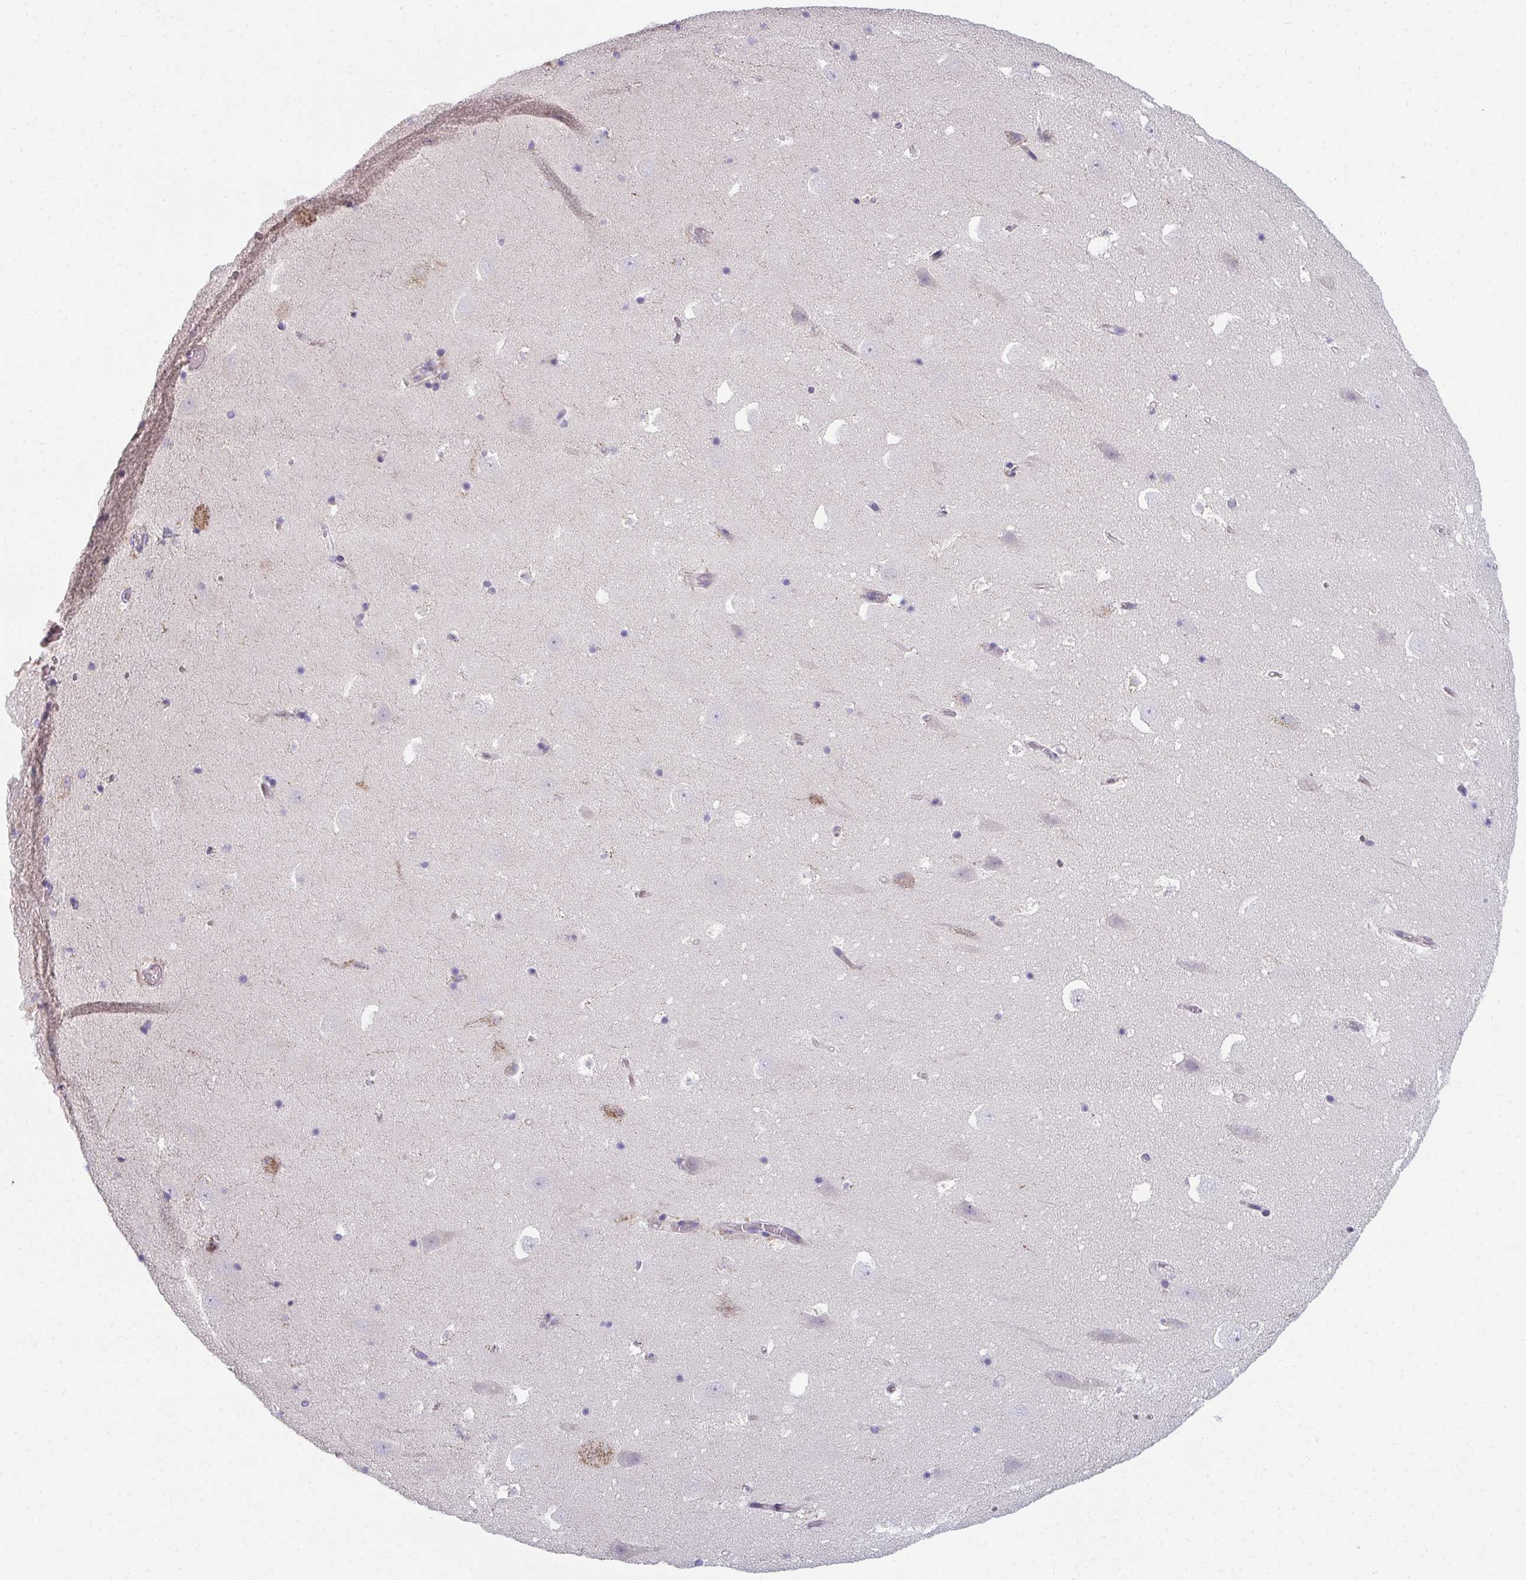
{"staining": {"intensity": "moderate", "quantity": "<25%", "location": "cytoplasmic/membranous"}, "tissue": "hippocampus", "cell_type": "Glial cells", "image_type": "normal", "snomed": [{"axis": "morphology", "description": "Normal tissue, NOS"}, {"axis": "topography", "description": "Hippocampus"}], "caption": "Immunohistochemical staining of benign human hippocampus demonstrates low levels of moderate cytoplasmic/membranous staining in approximately <25% of glial cells. (IHC, brightfield microscopy, high magnification).", "gene": "EIF1AD", "patient": {"sex": "female", "age": 42}}